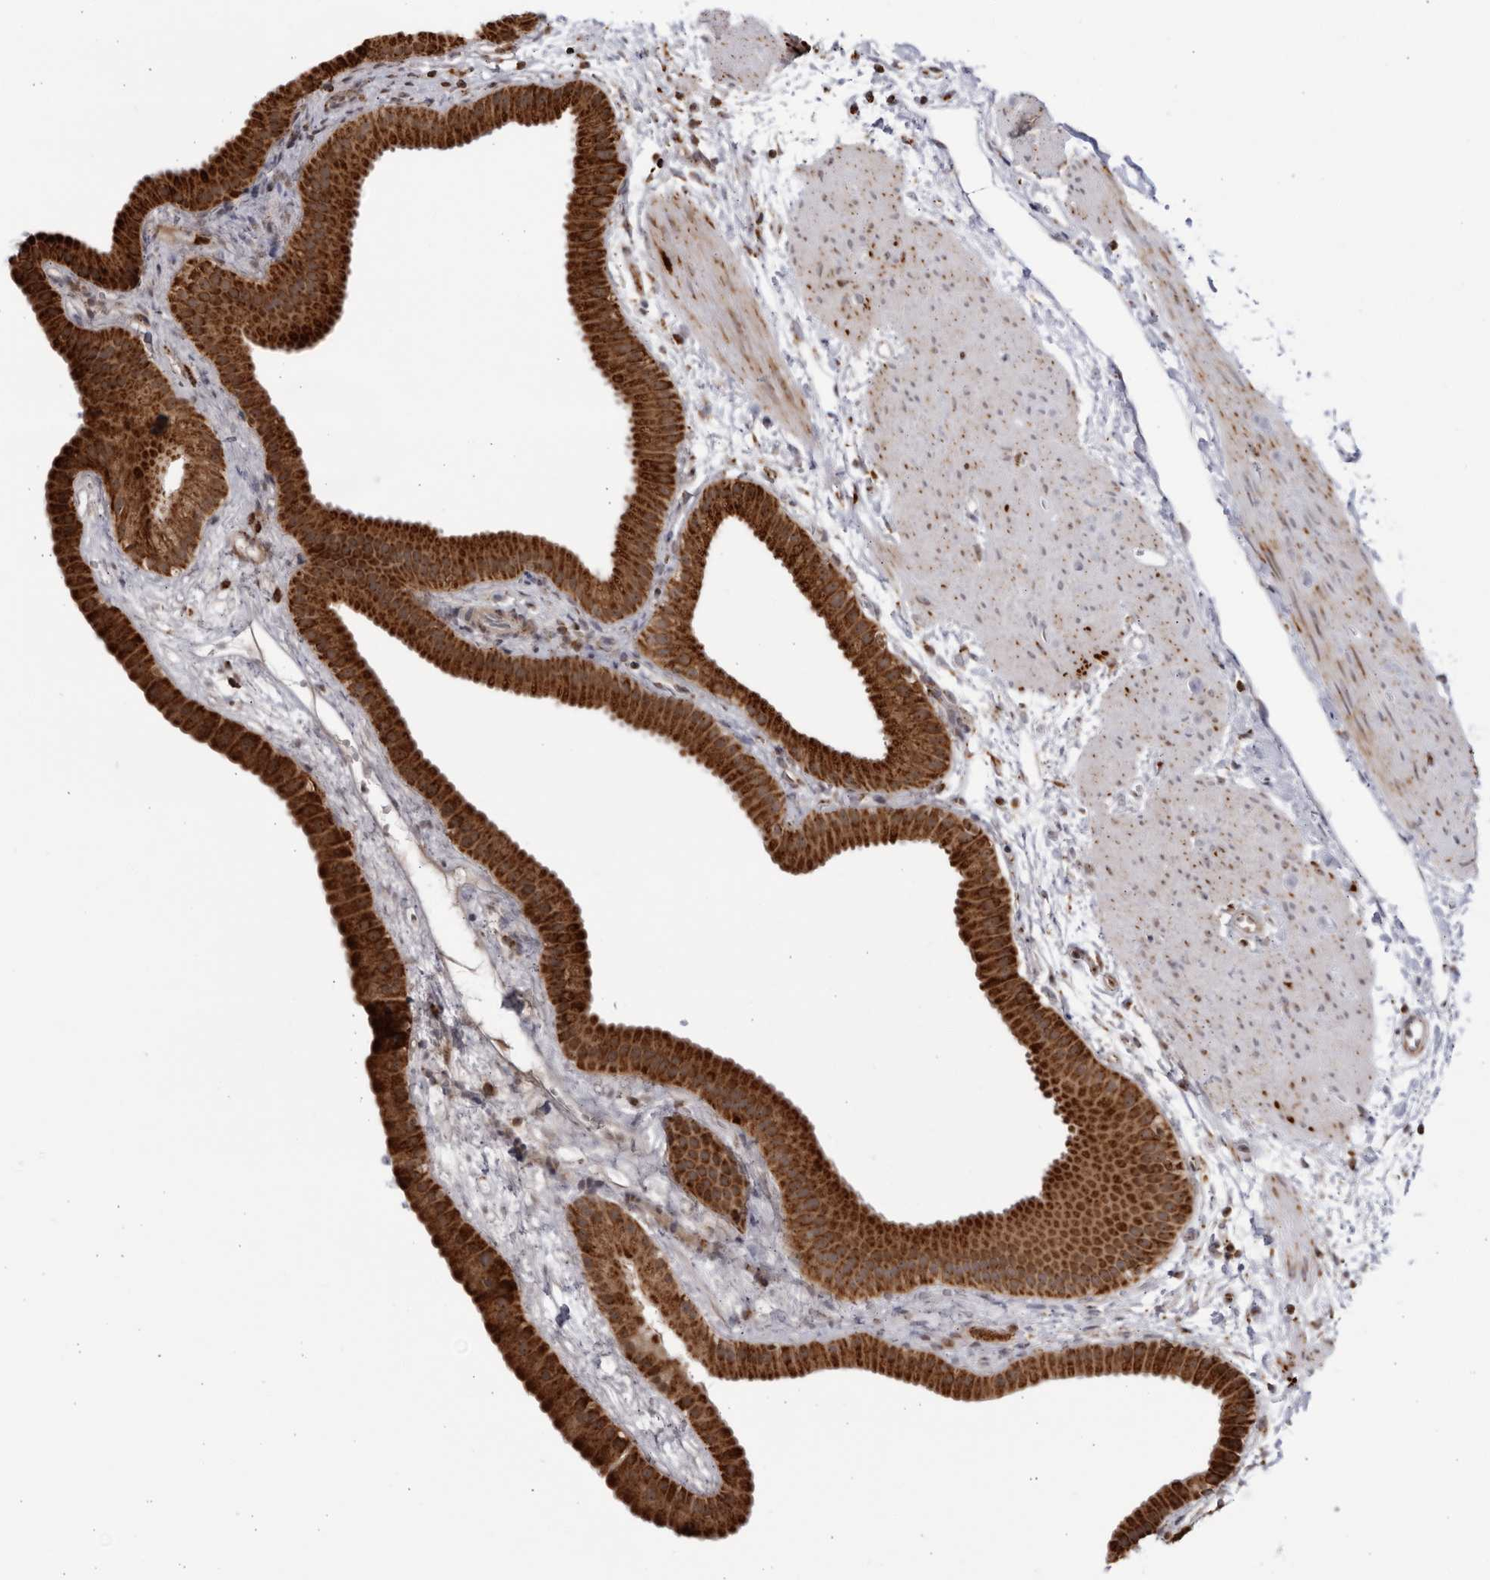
{"staining": {"intensity": "strong", "quantity": ">75%", "location": "cytoplasmic/membranous"}, "tissue": "gallbladder", "cell_type": "Glandular cells", "image_type": "normal", "snomed": [{"axis": "morphology", "description": "Normal tissue, NOS"}, {"axis": "topography", "description": "Gallbladder"}], "caption": "Glandular cells display high levels of strong cytoplasmic/membranous expression in about >75% of cells in unremarkable human gallbladder. Using DAB (3,3'-diaminobenzidine) (brown) and hematoxylin (blue) stains, captured at high magnification using brightfield microscopy.", "gene": "RBM34", "patient": {"sex": "female", "age": 64}}